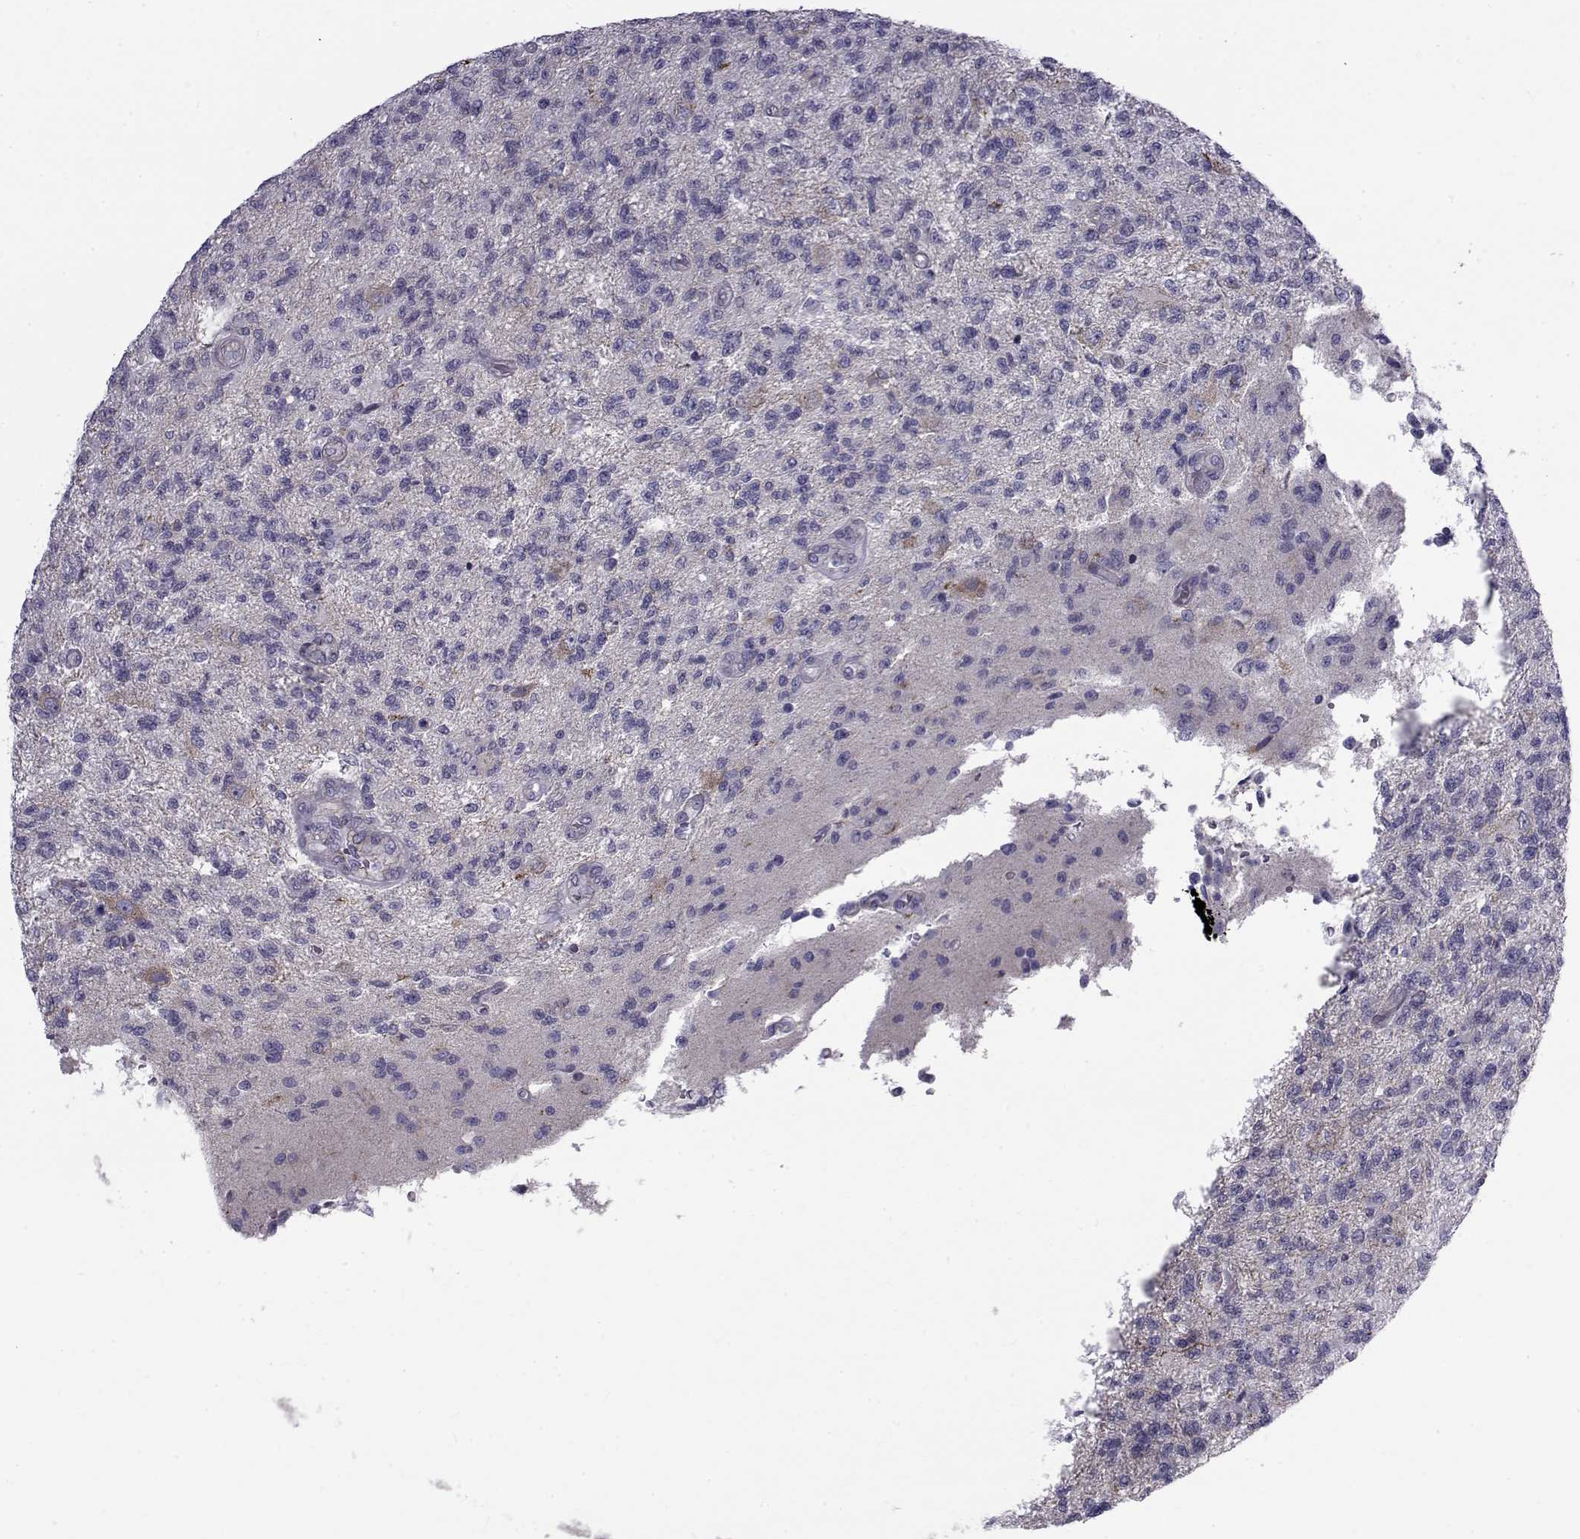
{"staining": {"intensity": "negative", "quantity": "none", "location": "none"}, "tissue": "glioma", "cell_type": "Tumor cells", "image_type": "cancer", "snomed": [{"axis": "morphology", "description": "Glioma, malignant, High grade"}, {"axis": "topography", "description": "Brain"}], "caption": "High magnification brightfield microscopy of malignant high-grade glioma stained with DAB (brown) and counterstained with hematoxylin (blue): tumor cells show no significant positivity.", "gene": "LRRC27", "patient": {"sex": "male", "age": 56}}